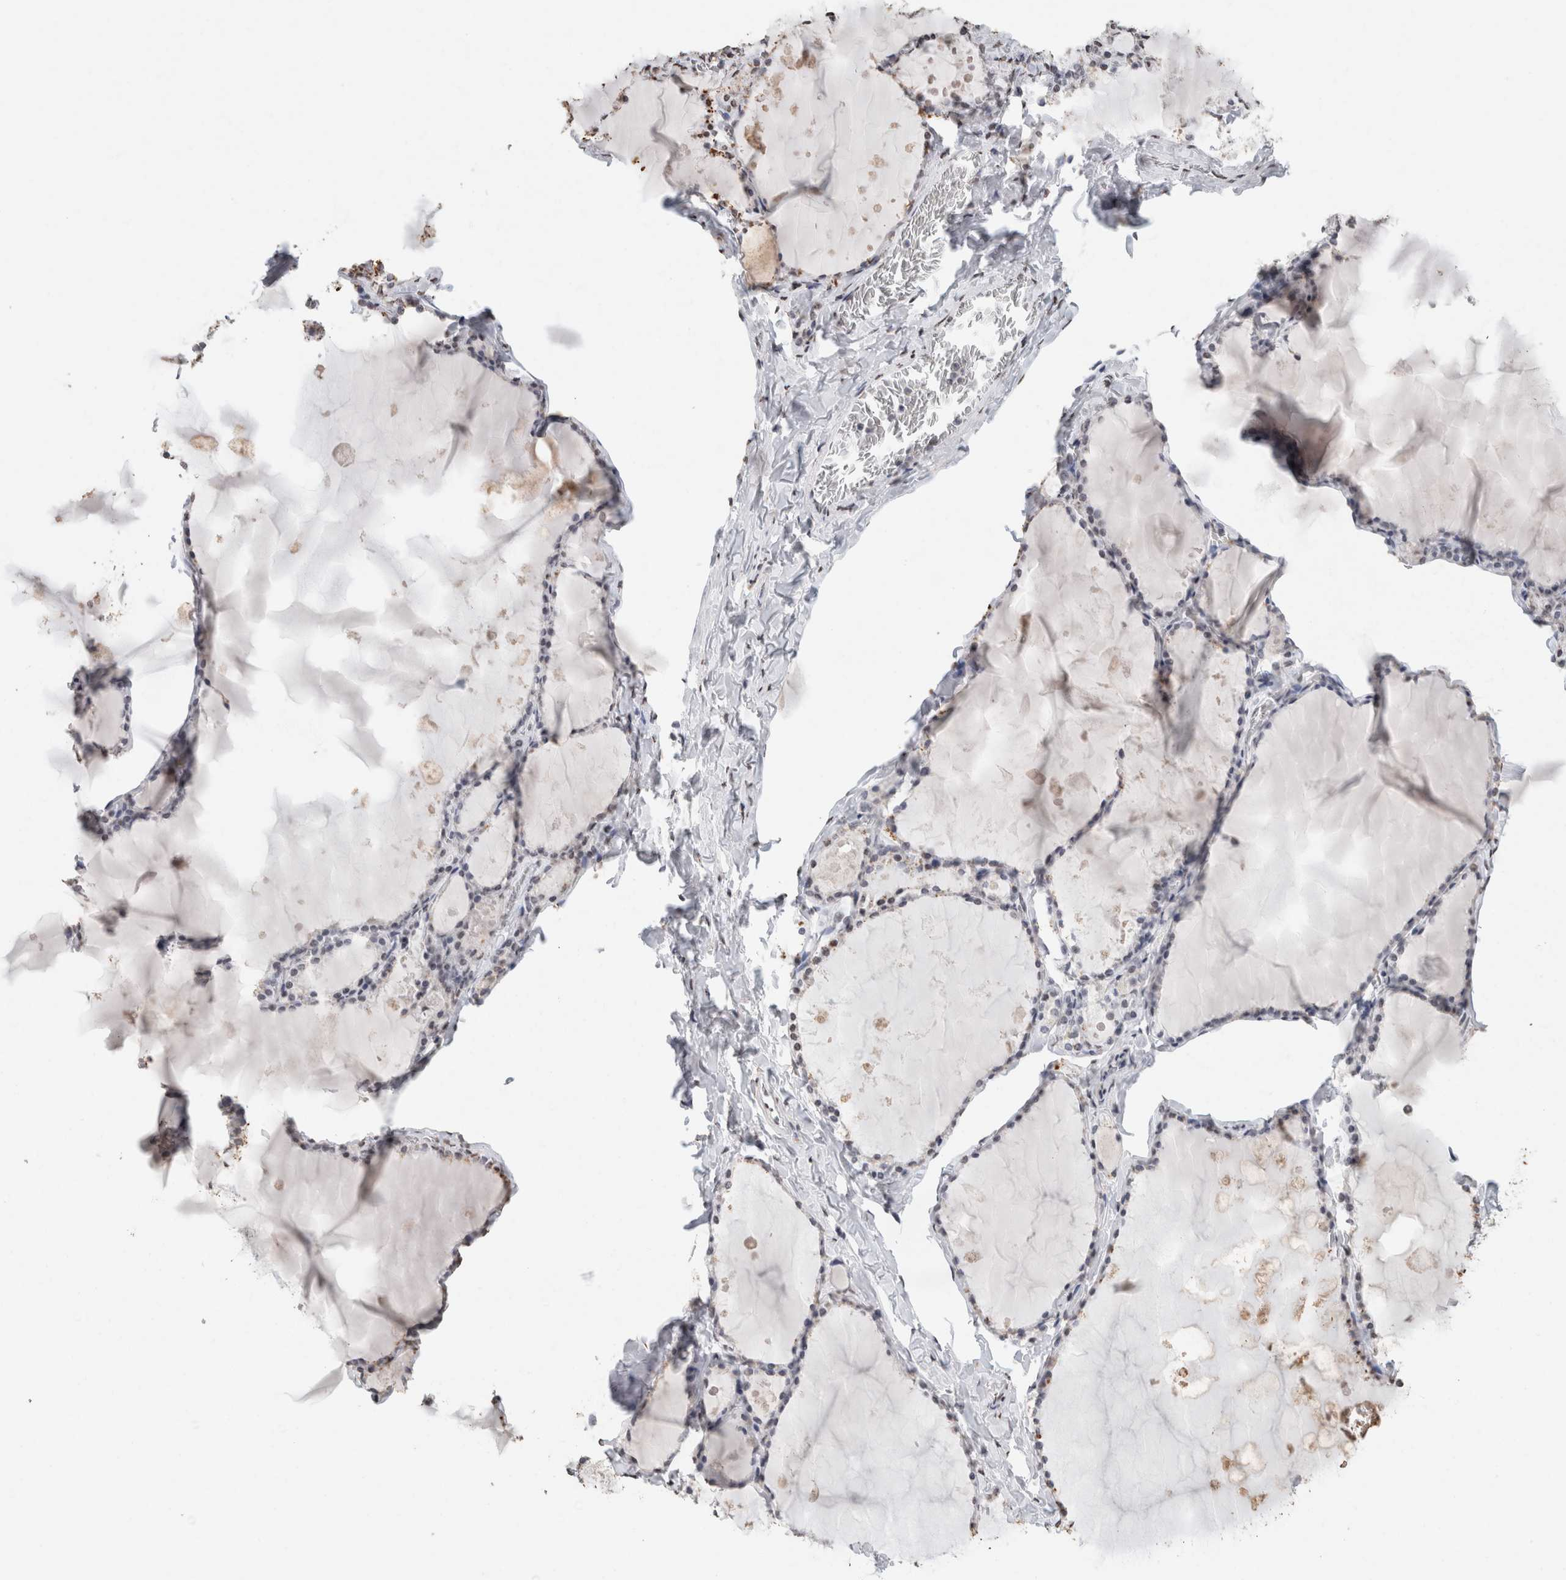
{"staining": {"intensity": "negative", "quantity": "none", "location": "none"}, "tissue": "thyroid gland", "cell_type": "Glandular cells", "image_type": "normal", "snomed": [{"axis": "morphology", "description": "Normal tissue, NOS"}, {"axis": "topography", "description": "Thyroid gland"}], "caption": "Histopathology image shows no protein staining in glandular cells of benign thyroid gland. (Stains: DAB (3,3'-diaminobenzidine) immunohistochemistry with hematoxylin counter stain, Microscopy: brightfield microscopy at high magnification).", "gene": "CNTN1", "patient": {"sex": "male", "age": 56}}